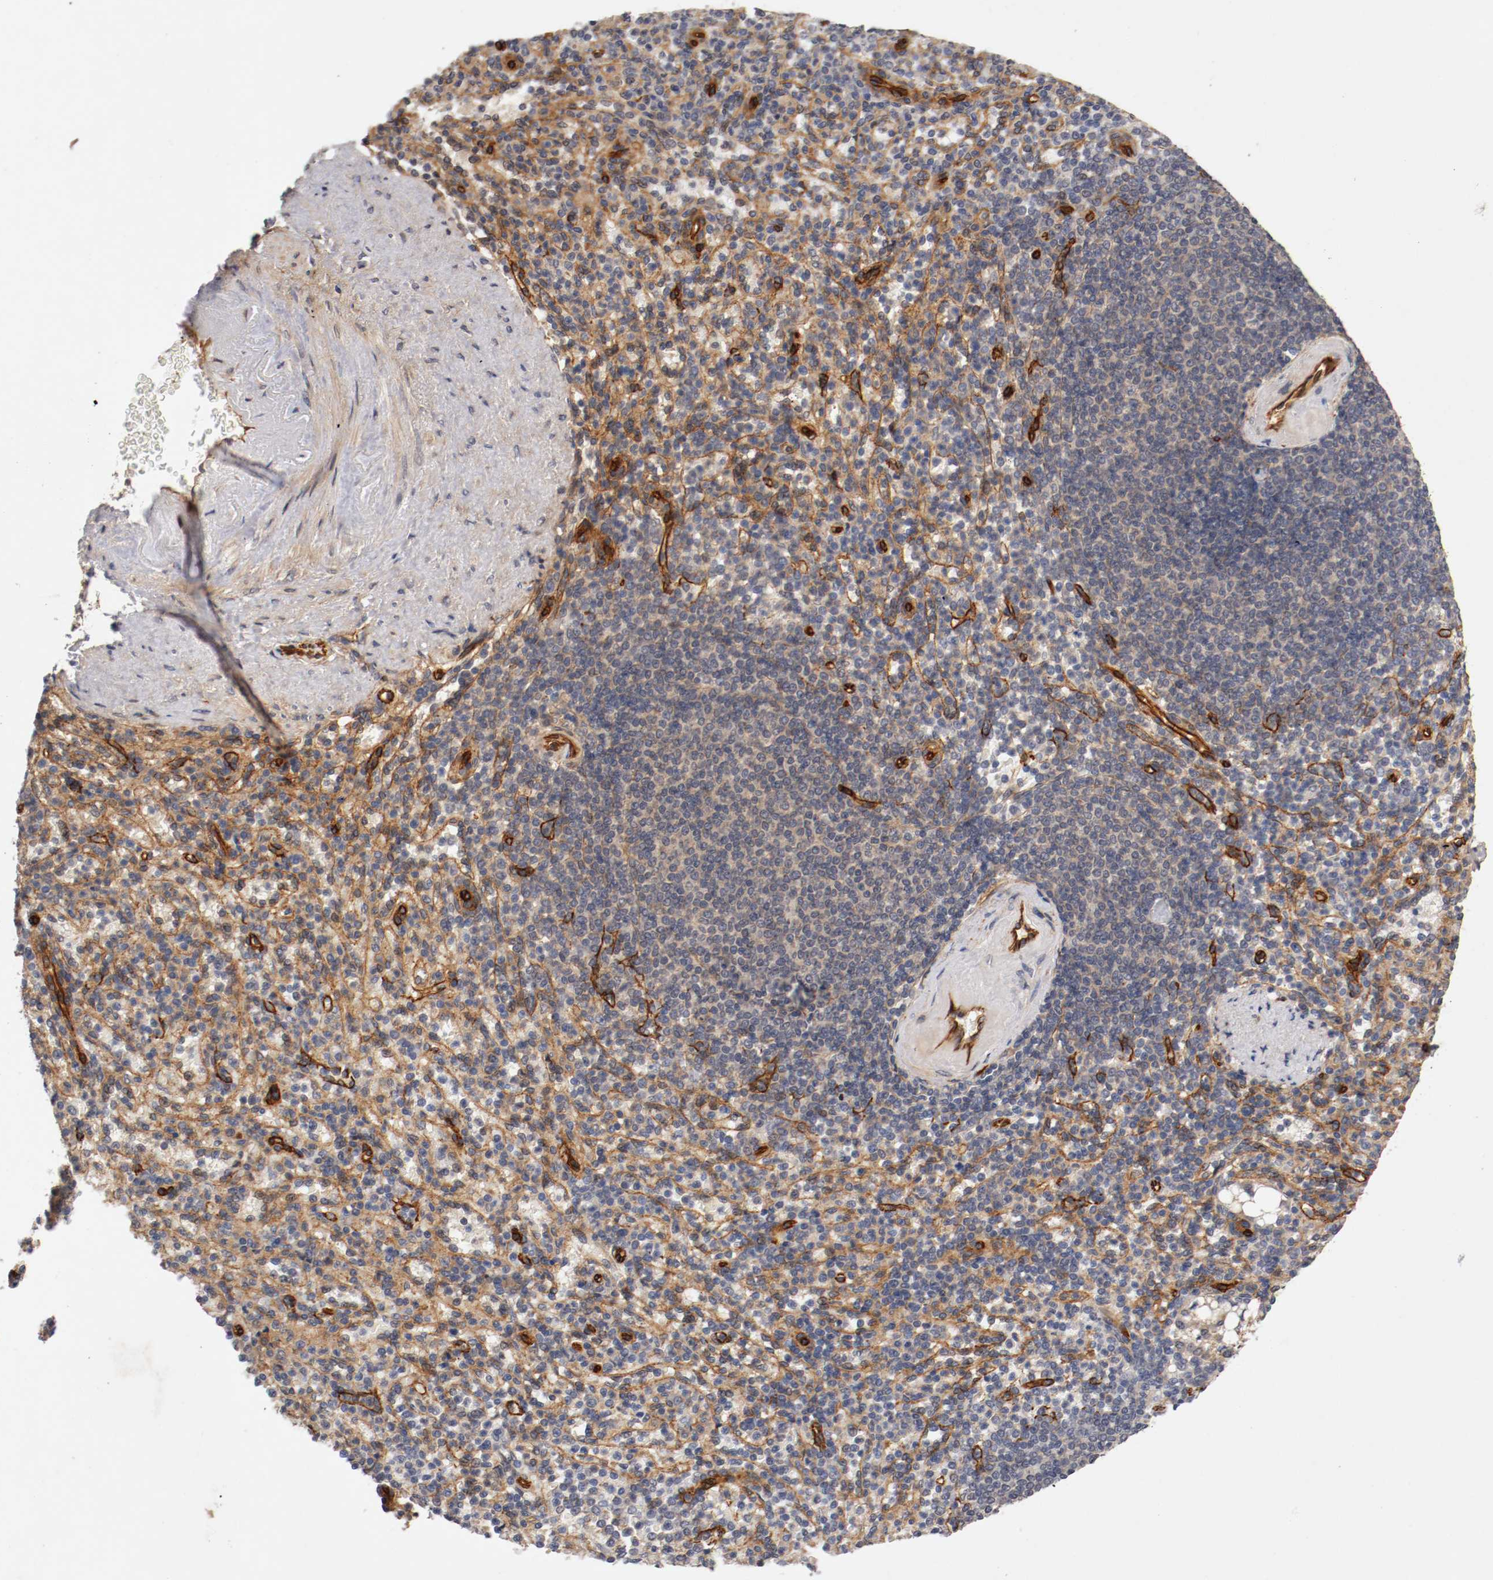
{"staining": {"intensity": "moderate", "quantity": ">75%", "location": "cytoplasmic/membranous"}, "tissue": "spleen", "cell_type": "Cells in red pulp", "image_type": "normal", "snomed": [{"axis": "morphology", "description": "Normal tissue, NOS"}, {"axis": "topography", "description": "Spleen"}], "caption": "Immunohistochemistry (IHC) staining of unremarkable spleen, which displays medium levels of moderate cytoplasmic/membranous staining in approximately >75% of cells in red pulp indicating moderate cytoplasmic/membranous protein staining. The staining was performed using DAB (brown) for protein detection and nuclei were counterstained in hematoxylin (blue).", "gene": "TYK2", "patient": {"sex": "female", "age": 74}}